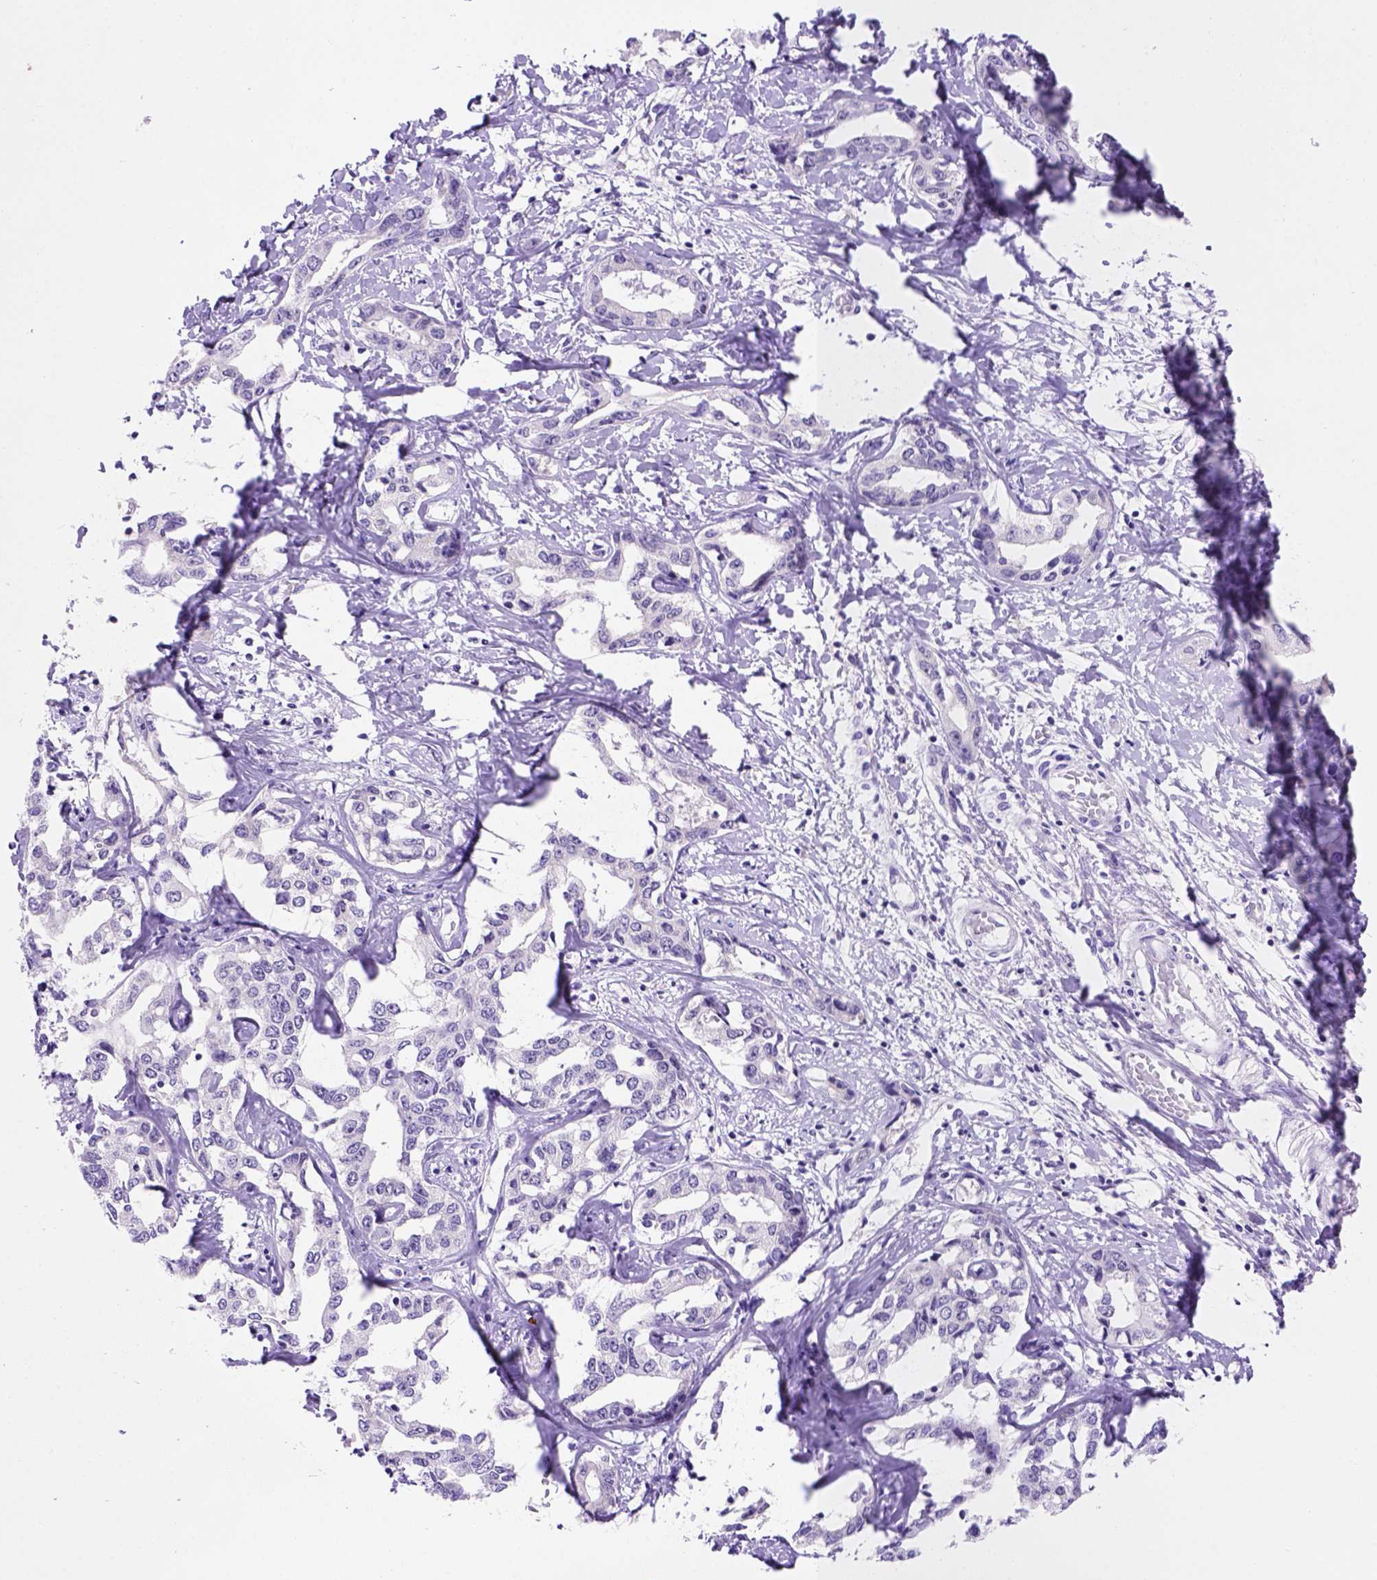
{"staining": {"intensity": "negative", "quantity": "none", "location": "none"}, "tissue": "liver cancer", "cell_type": "Tumor cells", "image_type": "cancer", "snomed": [{"axis": "morphology", "description": "Cholangiocarcinoma"}, {"axis": "topography", "description": "Liver"}], "caption": "Tumor cells are negative for protein expression in human liver cancer (cholangiocarcinoma).", "gene": "FAM81B", "patient": {"sex": "male", "age": 59}}